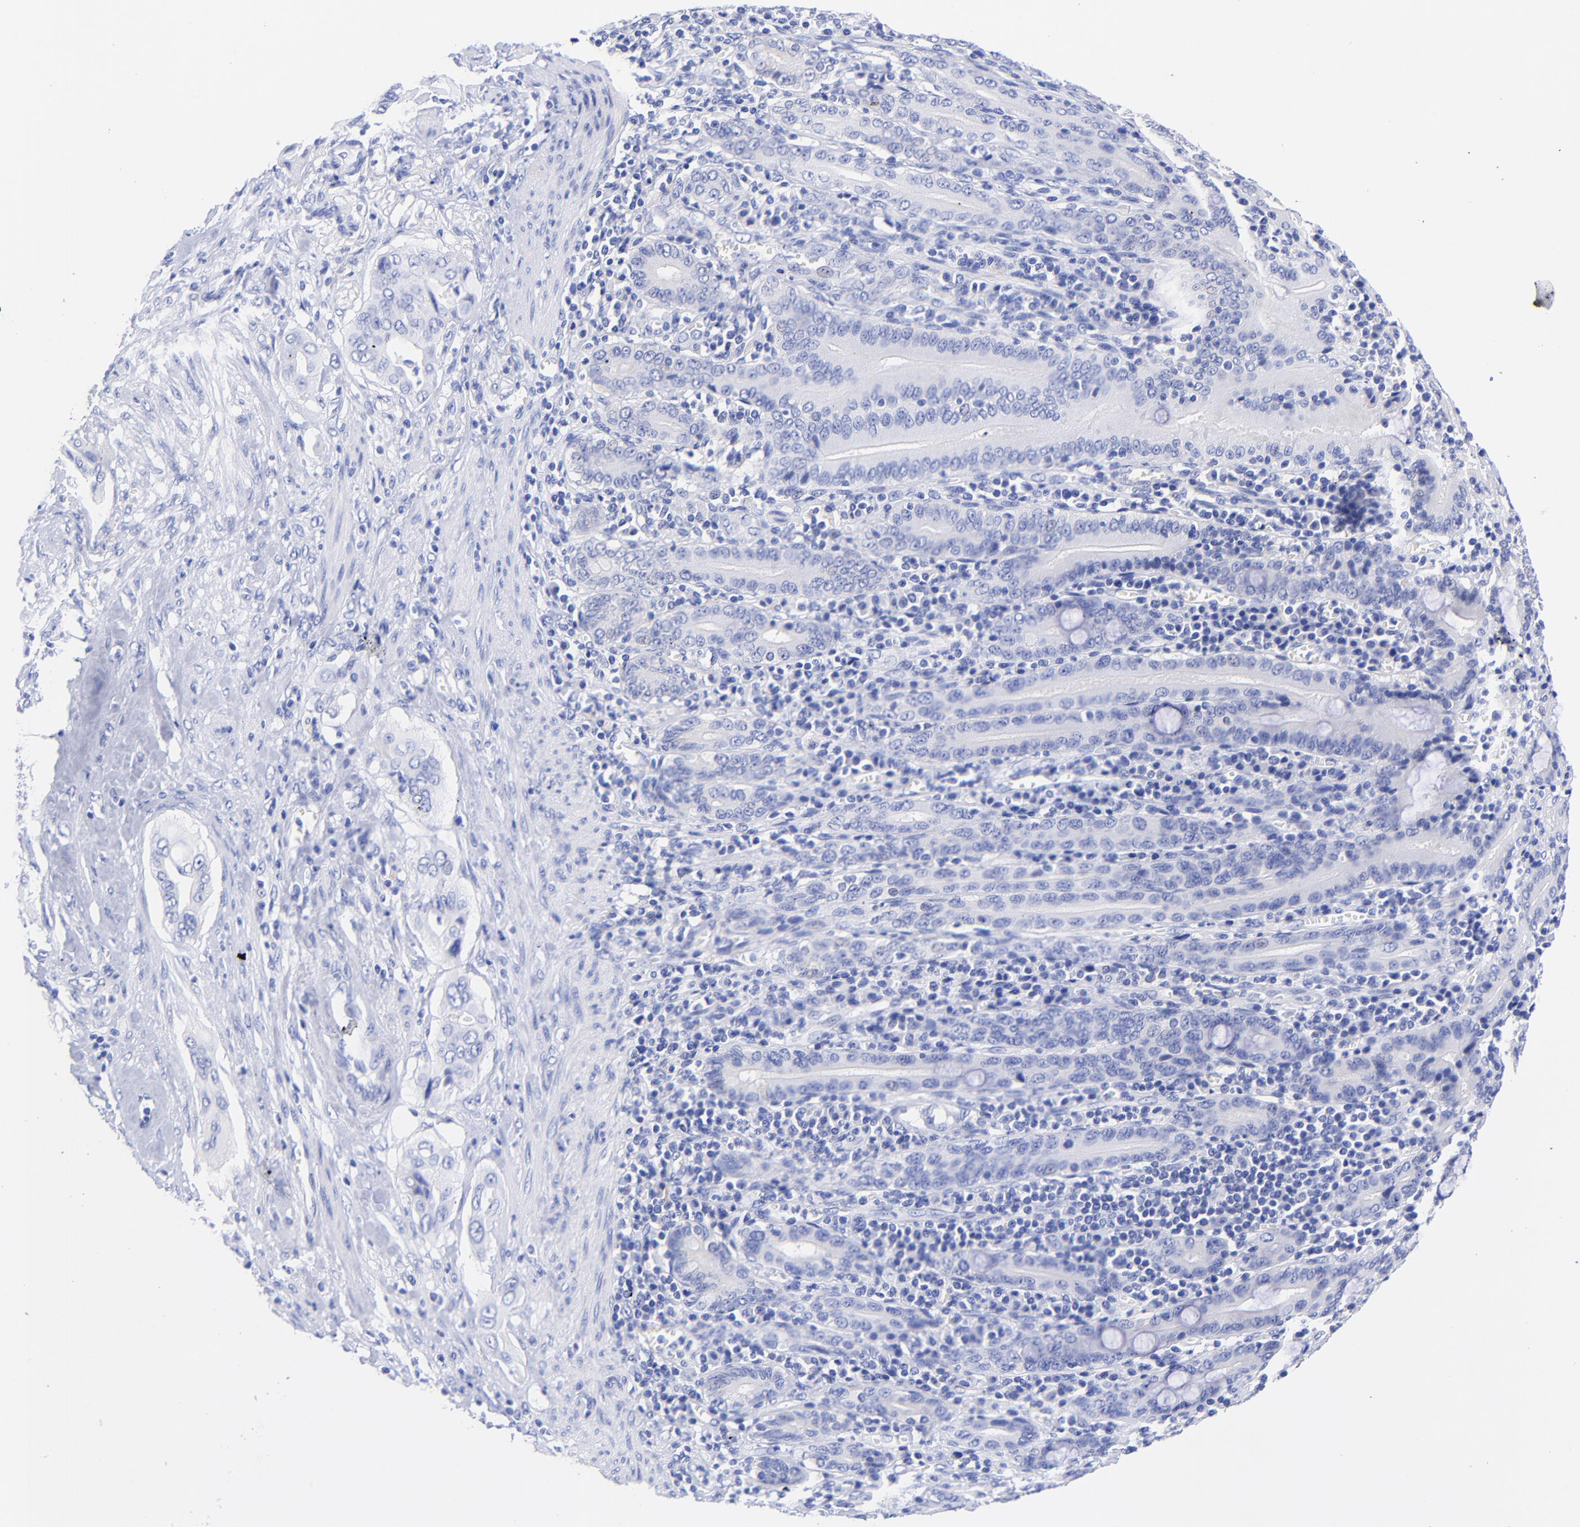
{"staining": {"intensity": "negative", "quantity": "none", "location": "none"}, "tissue": "pancreatic cancer", "cell_type": "Tumor cells", "image_type": "cancer", "snomed": [{"axis": "morphology", "description": "Adenocarcinoma, NOS"}, {"axis": "topography", "description": "Pancreas"}], "caption": "This is a micrograph of IHC staining of adenocarcinoma (pancreatic), which shows no expression in tumor cells.", "gene": "GPHN", "patient": {"sex": "male", "age": 77}}